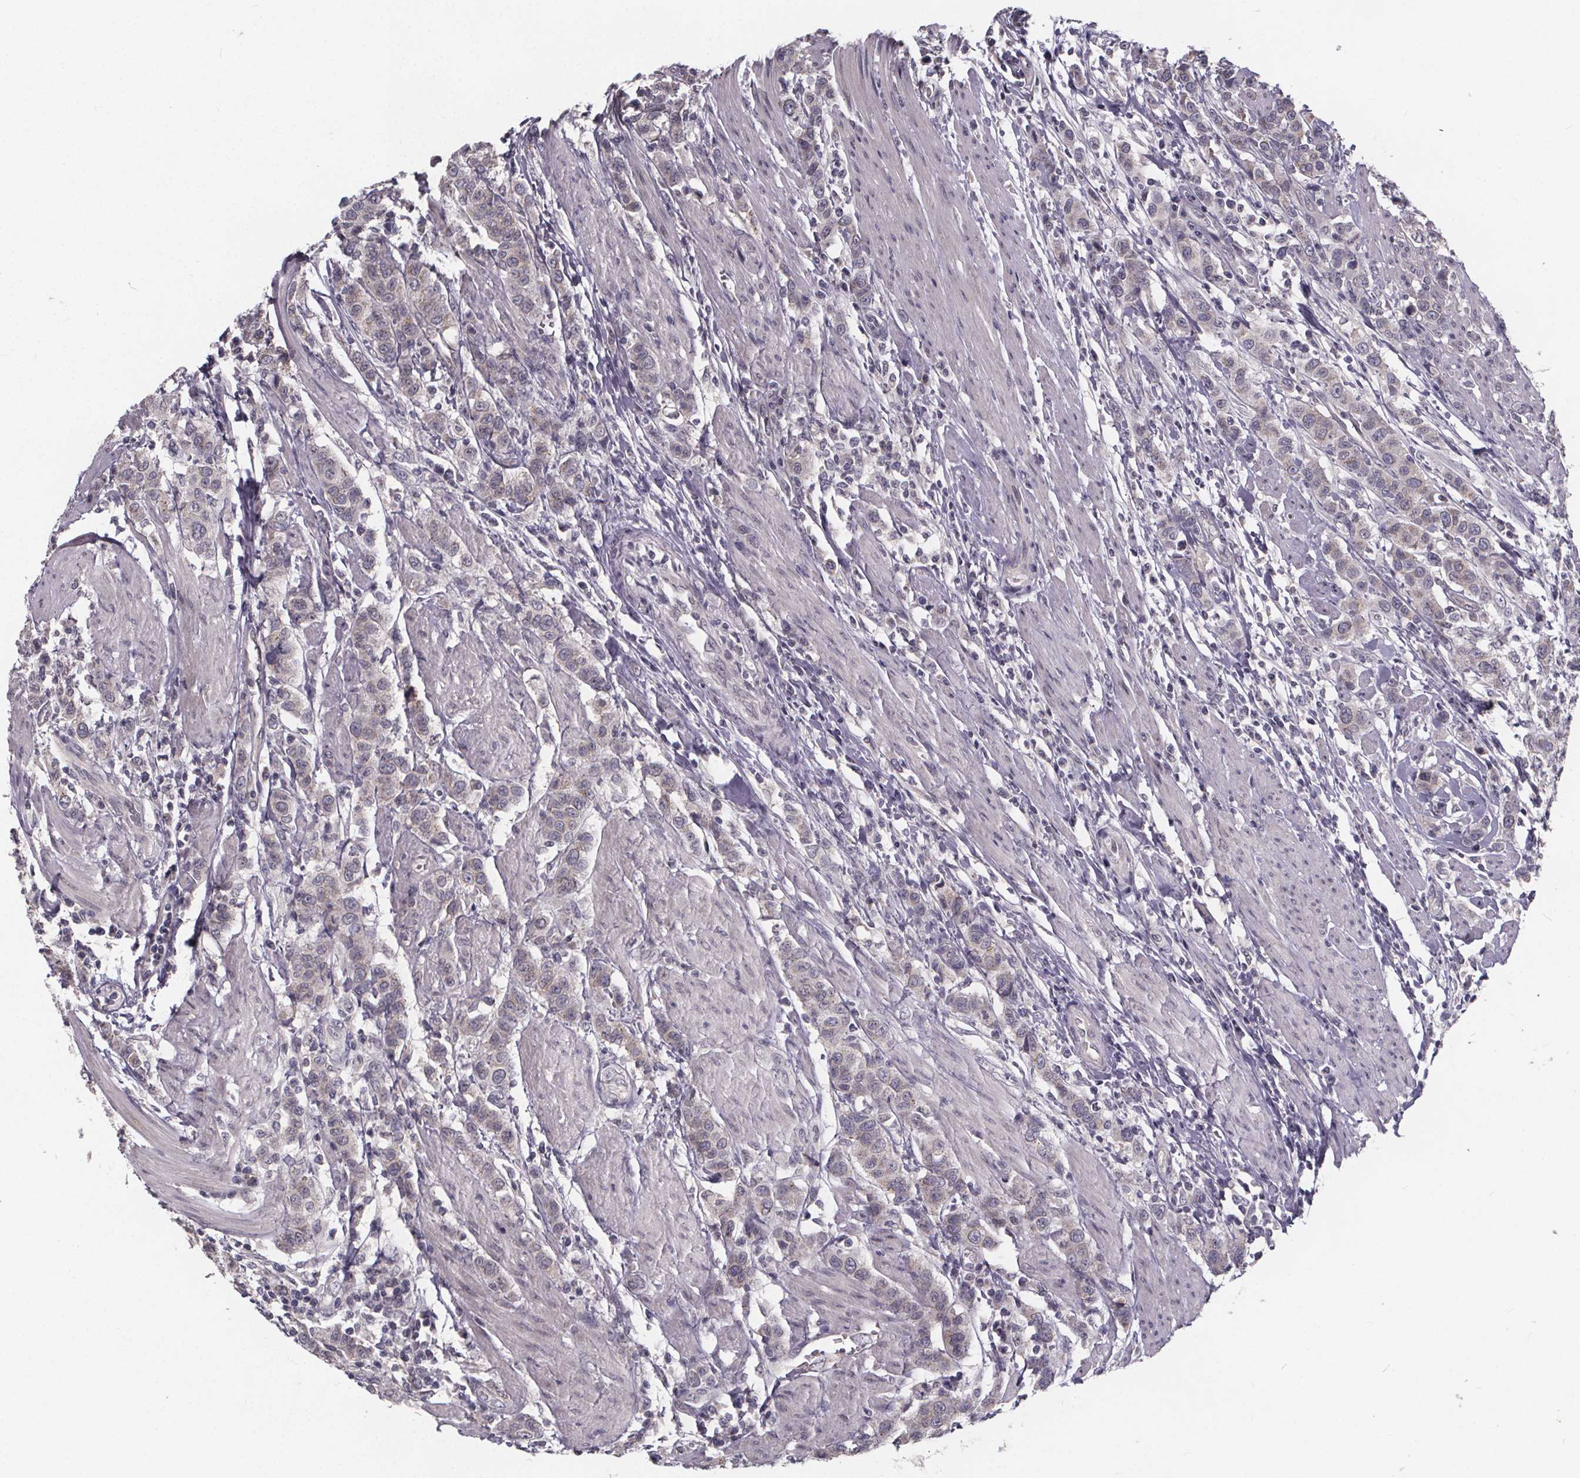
{"staining": {"intensity": "negative", "quantity": "none", "location": "none"}, "tissue": "urothelial cancer", "cell_type": "Tumor cells", "image_type": "cancer", "snomed": [{"axis": "morphology", "description": "Urothelial carcinoma, High grade"}, {"axis": "topography", "description": "Urinary bladder"}], "caption": "This is an immunohistochemistry histopathology image of human urothelial carcinoma (high-grade). There is no staining in tumor cells.", "gene": "FAM181B", "patient": {"sex": "female", "age": 58}}